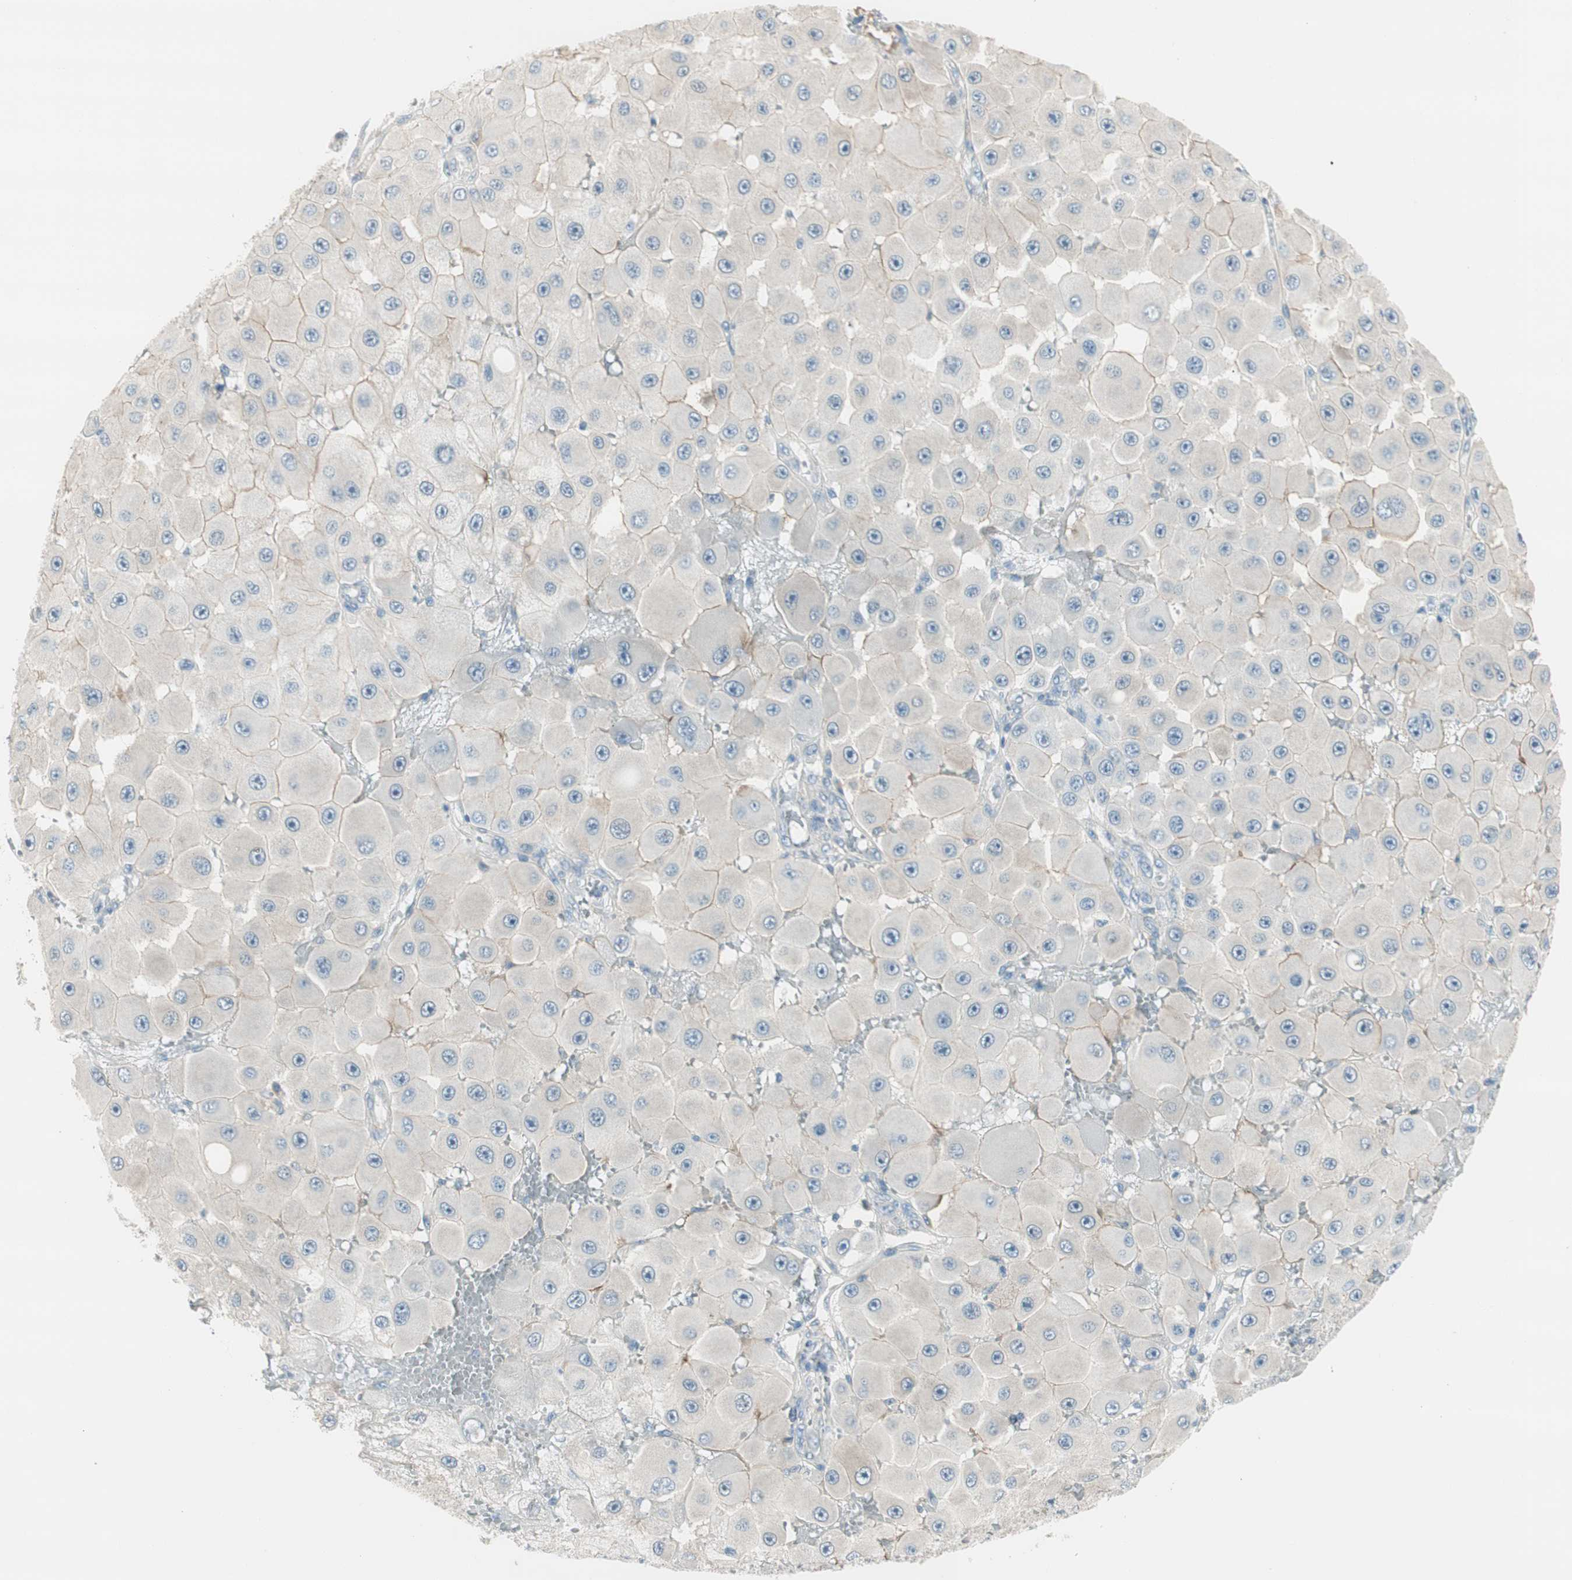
{"staining": {"intensity": "negative", "quantity": "none", "location": "none"}, "tissue": "melanoma", "cell_type": "Tumor cells", "image_type": "cancer", "snomed": [{"axis": "morphology", "description": "Malignant melanoma, NOS"}, {"axis": "topography", "description": "Skin"}], "caption": "Immunohistochemistry (IHC) of melanoma shows no positivity in tumor cells. The staining is performed using DAB (3,3'-diaminobenzidine) brown chromogen with nuclei counter-stained in using hematoxylin.", "gene": "EVA1A", "patient": {"sex": "female", "age": 81}}